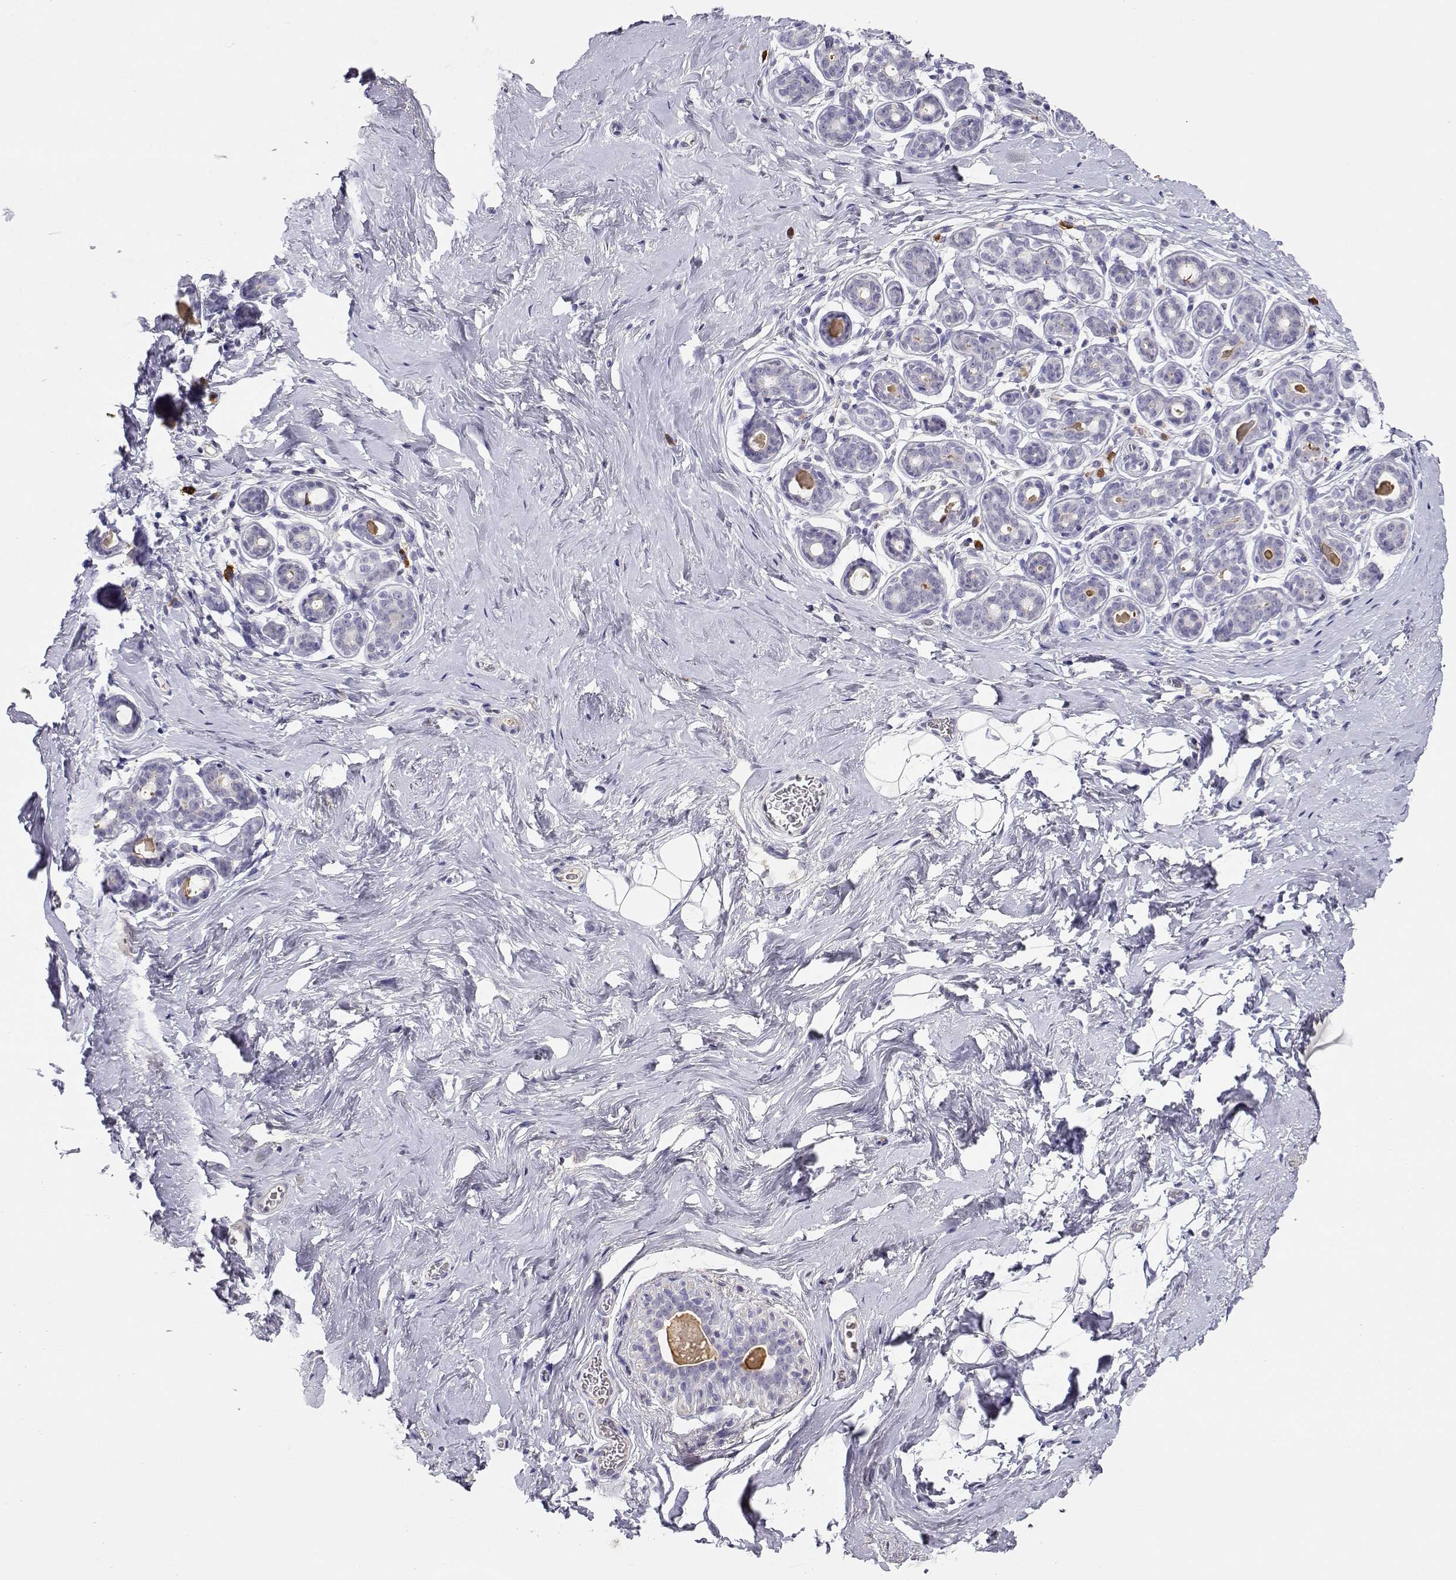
{"staining": {"intensity": "negative", "quantity": "none", "location": "none"}, "tissue": "breast", "cell_type": "Adipocytes", "image_type": "normal", "snomed": [{"axis": "morphology", "description": "Normal tissue, NOS"}, {"axis": "topography", "description": "Skin"}, {"axis": "topography", "description": "Breast"}], "caption": "Immunohistochemistry (IHC) histopathology image of normal breast stained for a protein (brown), which shows no expression in adipocytes. Nuclei are stained in blue.", "gene": "CDHR1", "patient": {"sex": "female", "age": 43}}